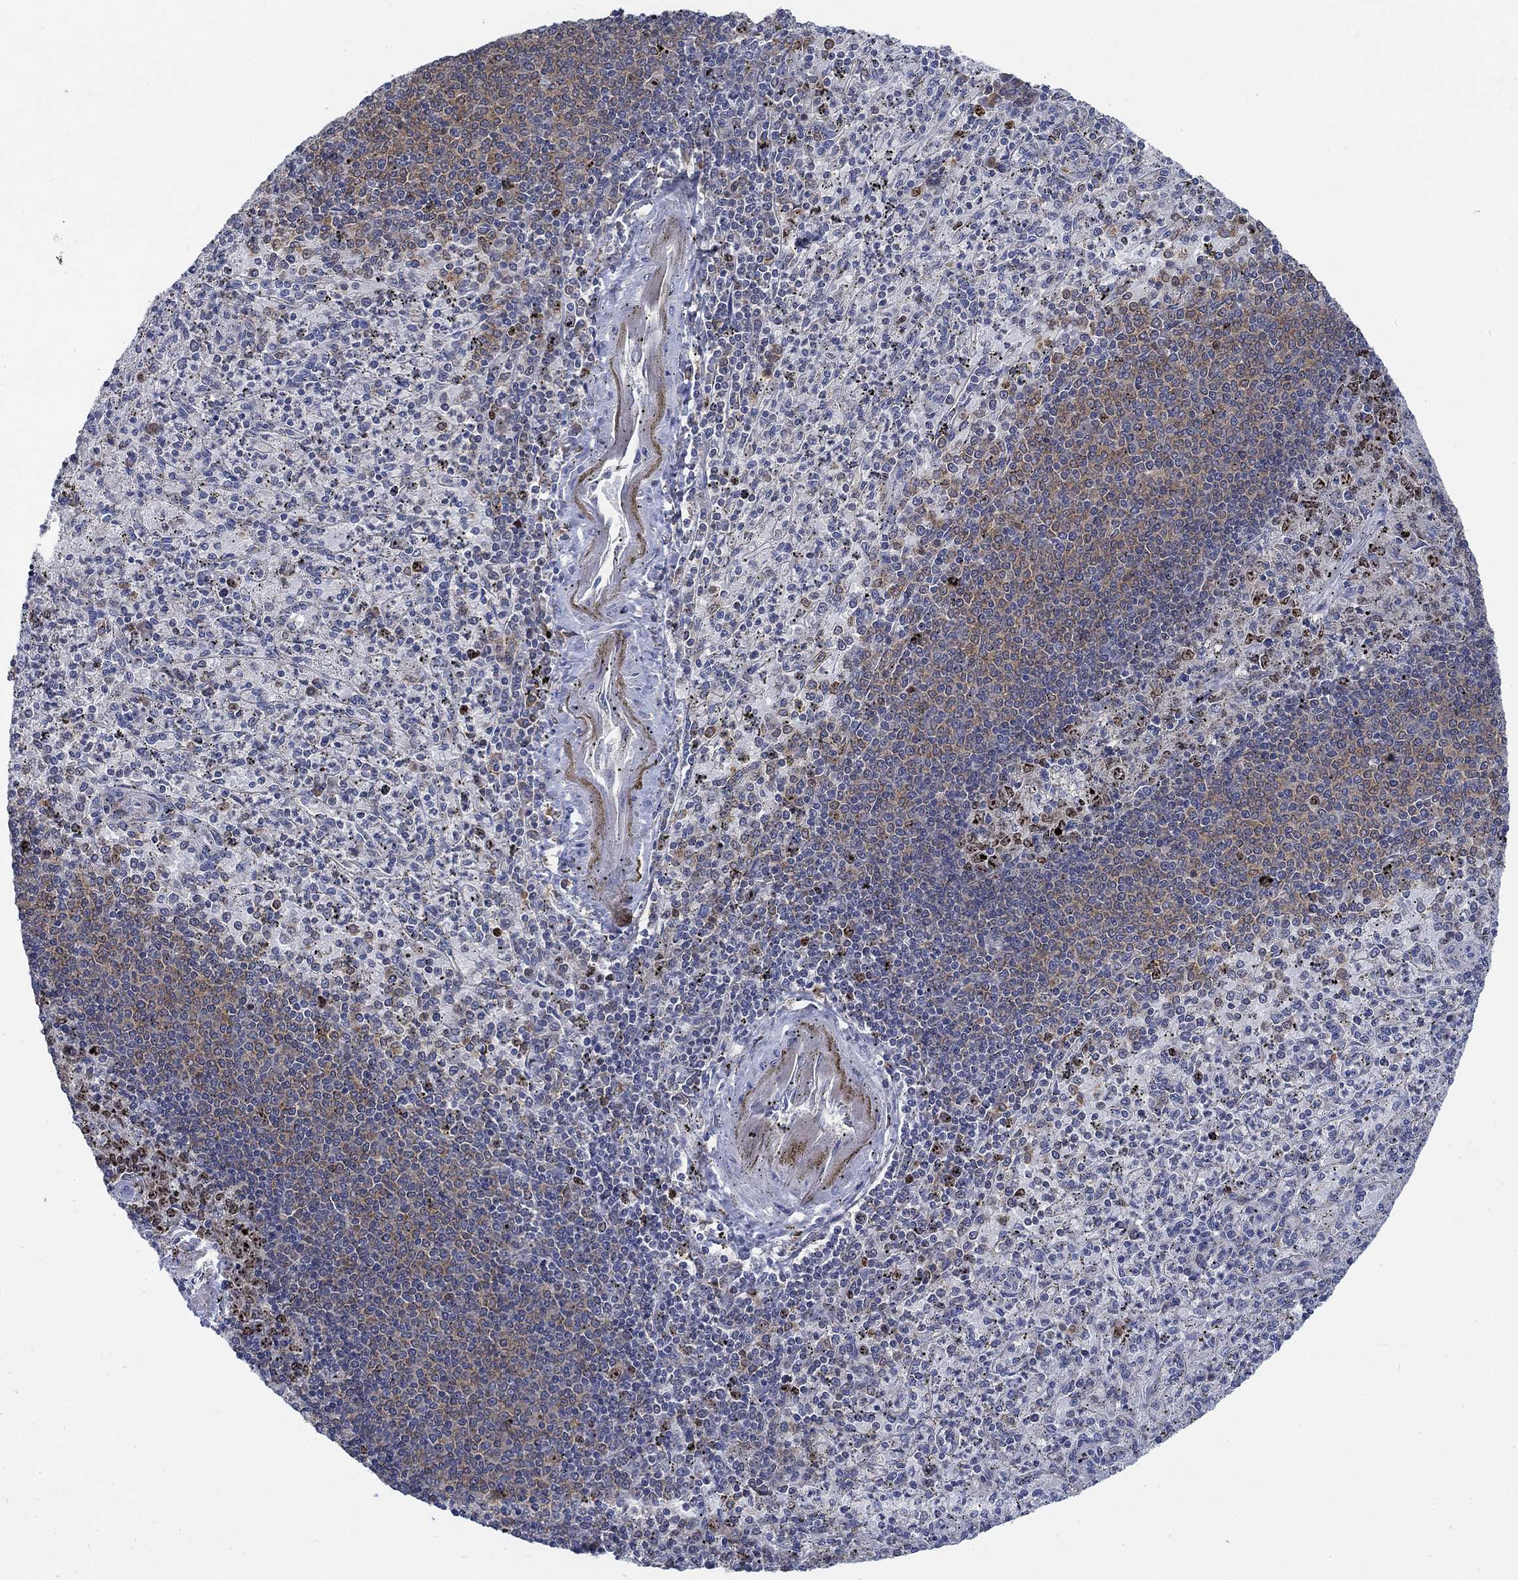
{"staining": {"intensity": "moderate", "quantity": "<25%", "location": "cytoplasmic/membranous"}, "tissue": "spleen", "cell_type": "Cells in red pulp", "image_type": "normal", "snomed": [{"axis": "morphology", "description": "Normal tissue, NOS"}, {"axis": "topography", "description": "Spleen"}], "caption": "The micrograph exhibits staining of unremarkable spleen, revealing moderate cytoplasmic/membranous protein positivity (brown color) within cells in red pulp.", "gene": "MMP24", "patient": {"sex": "male", "age": 60}}